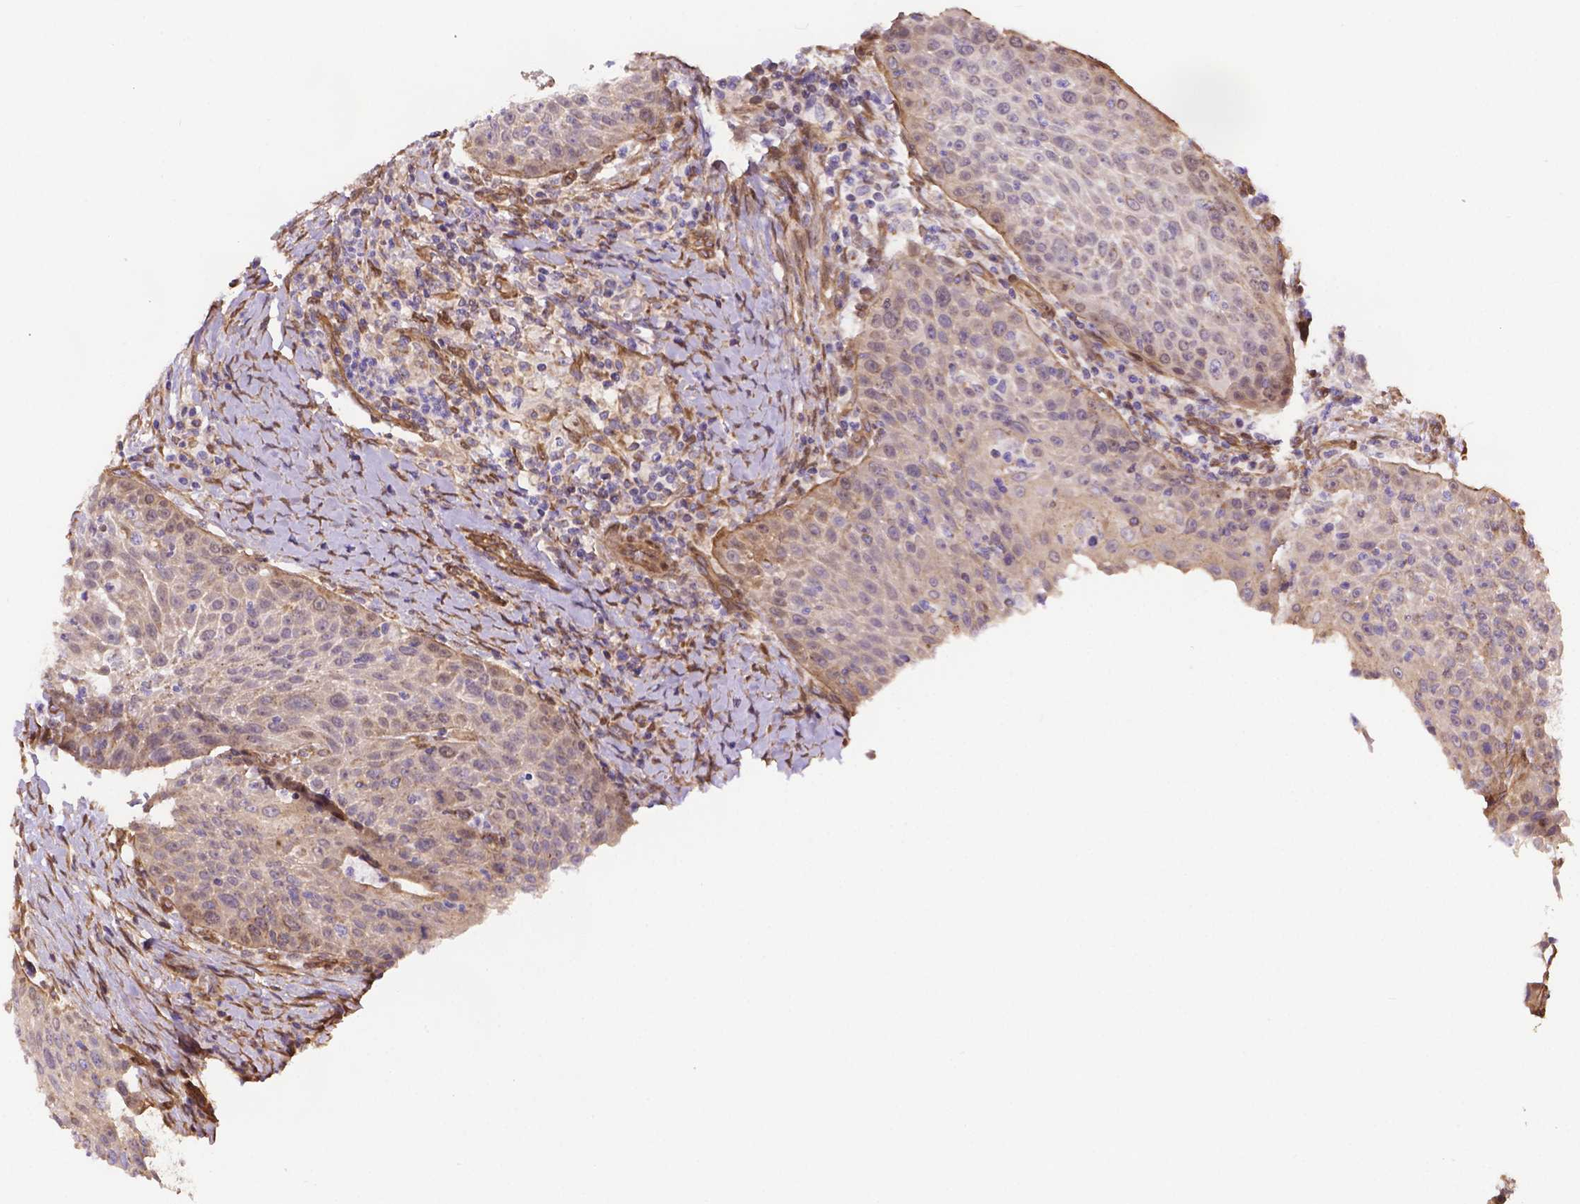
{"staining": {"intensity": "weak", "quantity": "25%-75%", "location": "cytoplasmic/membranous"}, "tissue": "head and neck cancer", "cell_type": "Tumor cells", "image_type": "cancer", "snomed": [{"axis": "morphology", "description": "Squamous cell carcinoma, NOS"}, {"axis": "topography", "description": "Head-Neck"}], "caption": "A high-resolution image shows immunohistochemistry staining of head and neck squamous cell carcinoma, which exhibits weak cytoplasmic/membranous staining in approximately 25%-75% of tumor cells. Ihc stains the protein of interest in brown and the nuclei are stained blue.", "gene": "YAP1", "patient": {"sex": "male", "age": 69}}